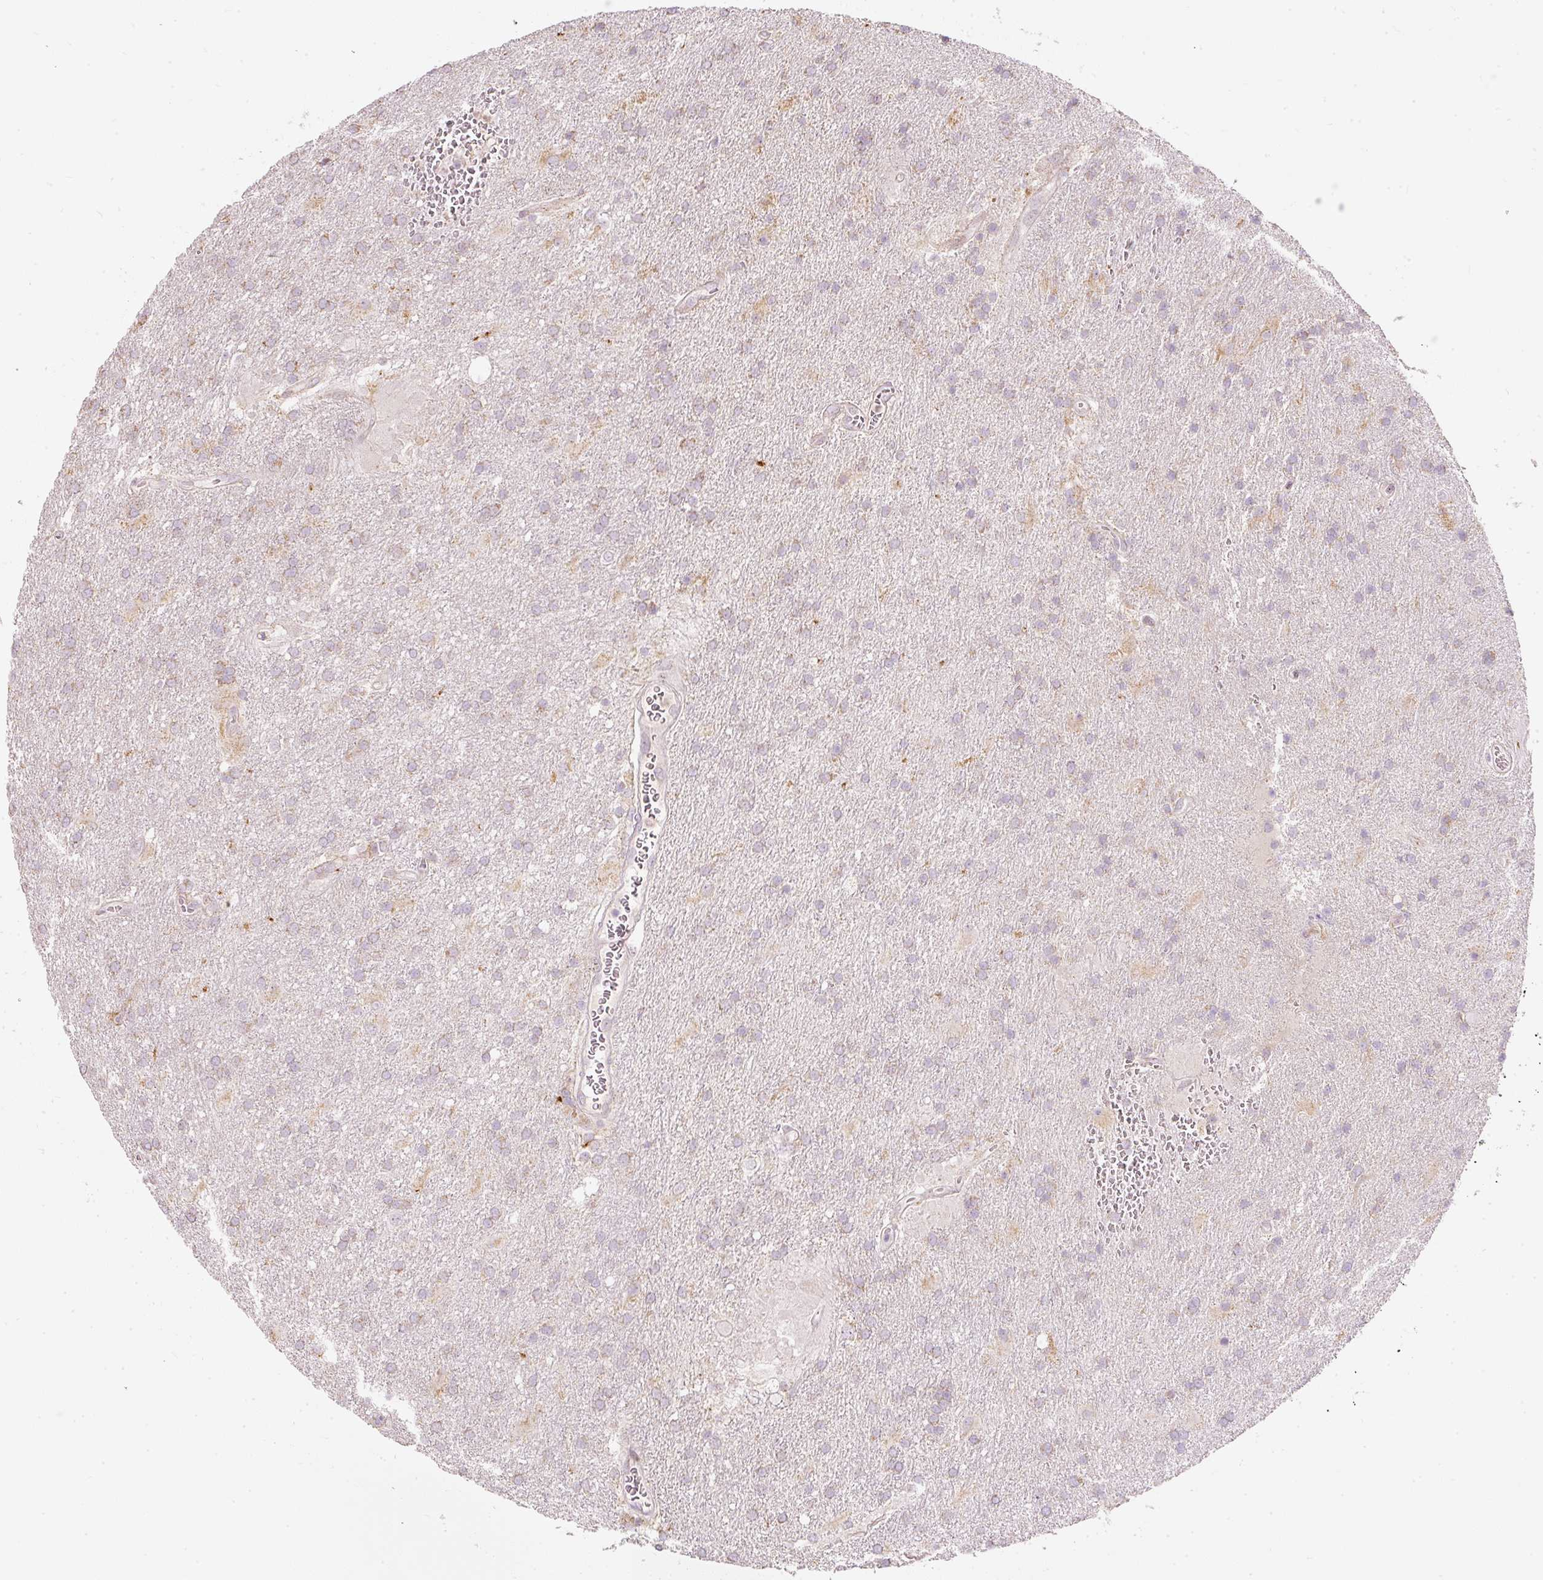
{"staining": {"intensity": "negative", "quantity": "none", "location": "none"}, "tissue": "glioma", "cell_type": "Tumor cells", "image_type": "cancer", "snomed": [{"axis": "morphology", "description": "Glioma, malignant, Low grade"}, {"axis": "topography", "description": "Brain"}], "caption": "An image of glioma stained for a protein shows no brown staining in tumor cells.", "gene": "RNF39", "patient": {"sex": "male", "age": 66}}